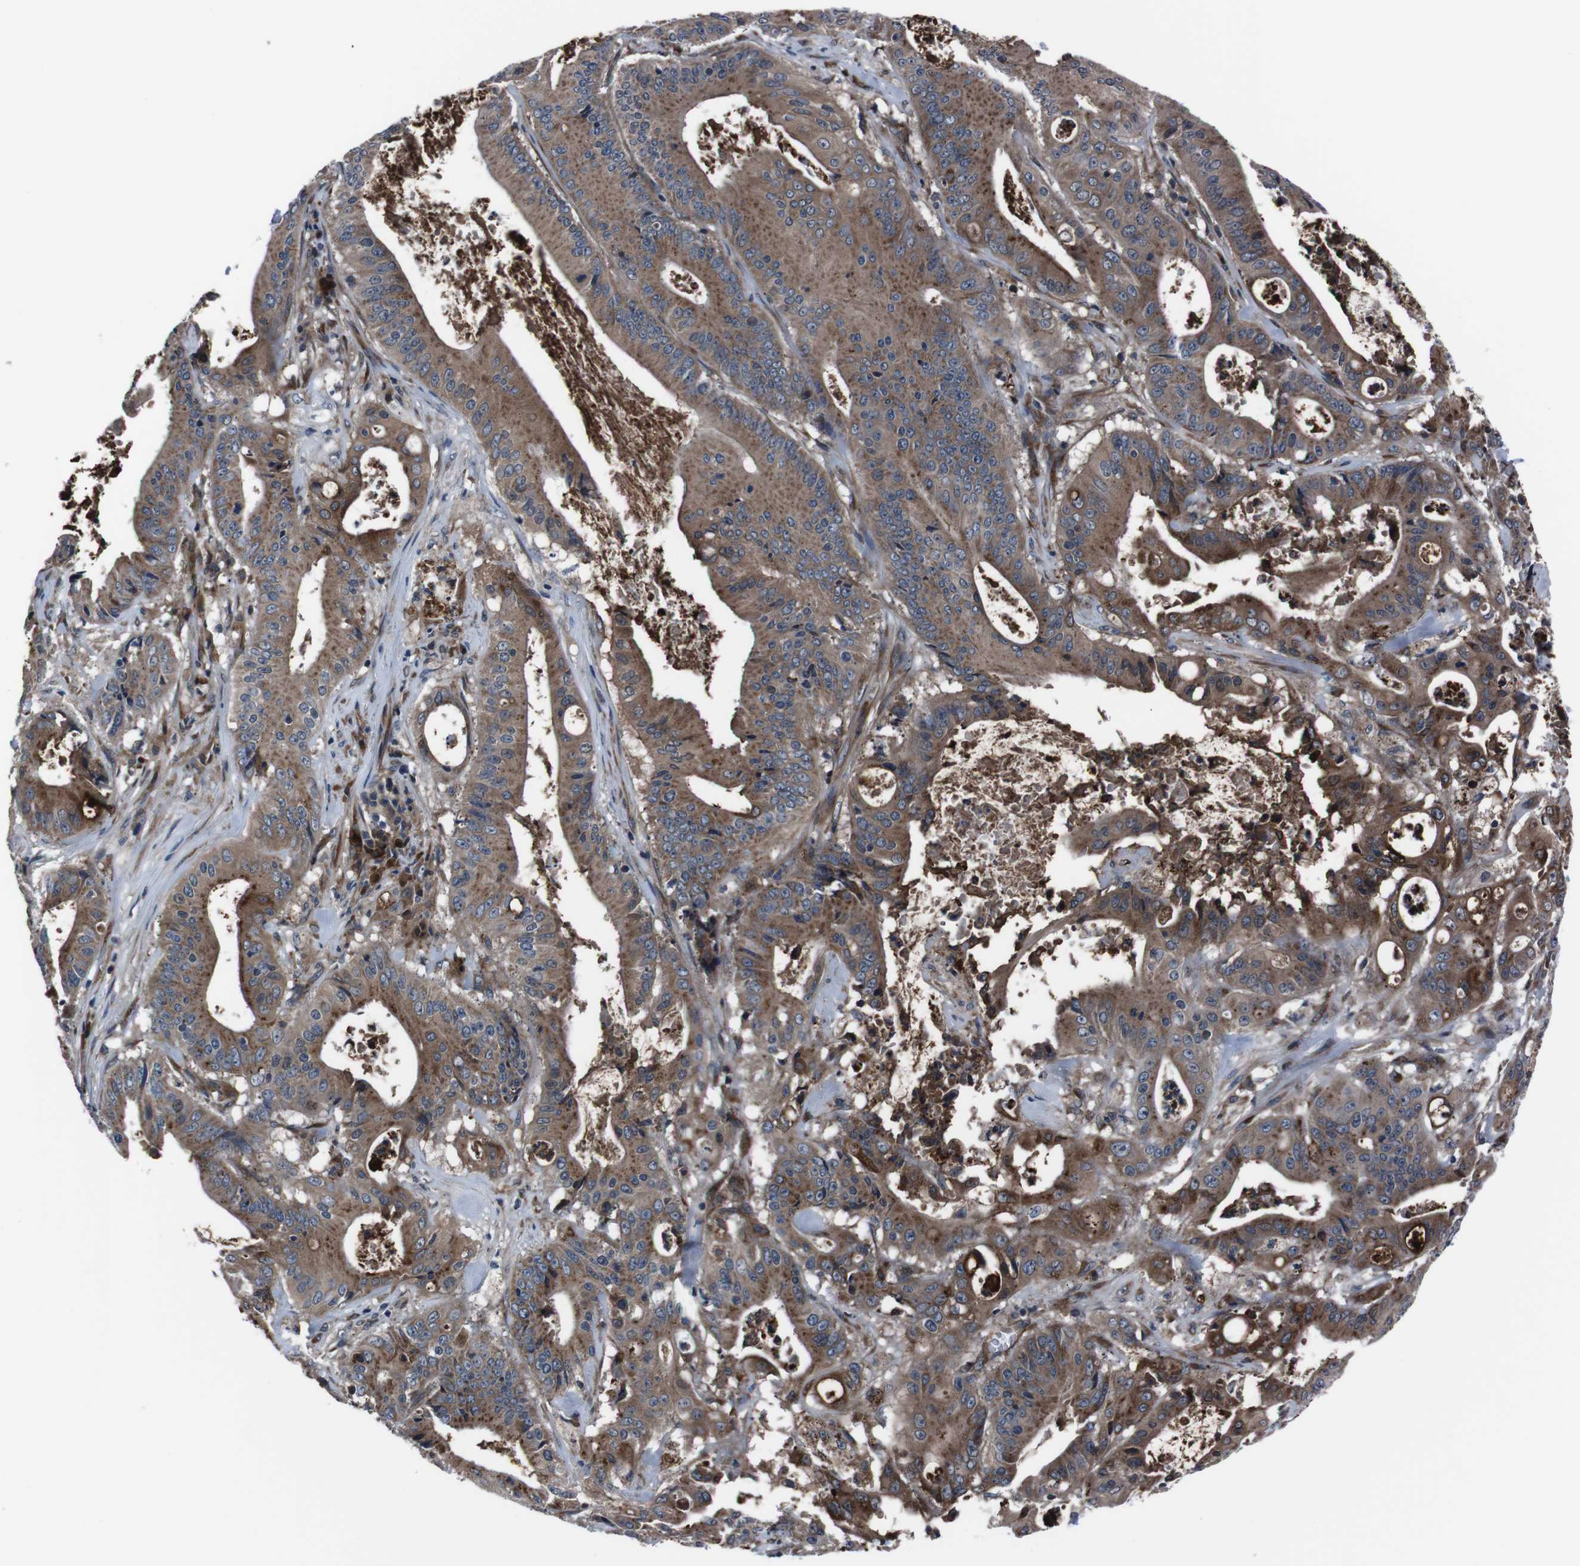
{"staining": {"intensity": "moderate", "quantity": ">75%", "location": "cytoplasmic/membranous"}, "tissue": "pancreatic cancer", "cell_type": "Tumor cells", "image_type": "cancer", "snomed": [{"axis": "morphology", "description": "Normal tissue, NOS"}, {"axis": "topography", "description": "Lymph node"}], "caption": "The photomicrograph demonstrates a brown stain indicating the presence of a protein in the cytoplasmic/membranous of tumor cells in pancreatic cancer. The staining was performed using DAB (3,3'-diaminobenzidine), with brown indicating positive protein expression. Nuclei are stained blue with hematoxylin.", "gene": "EIF4A2", "patient": {"sex": "male", "age": 62}}